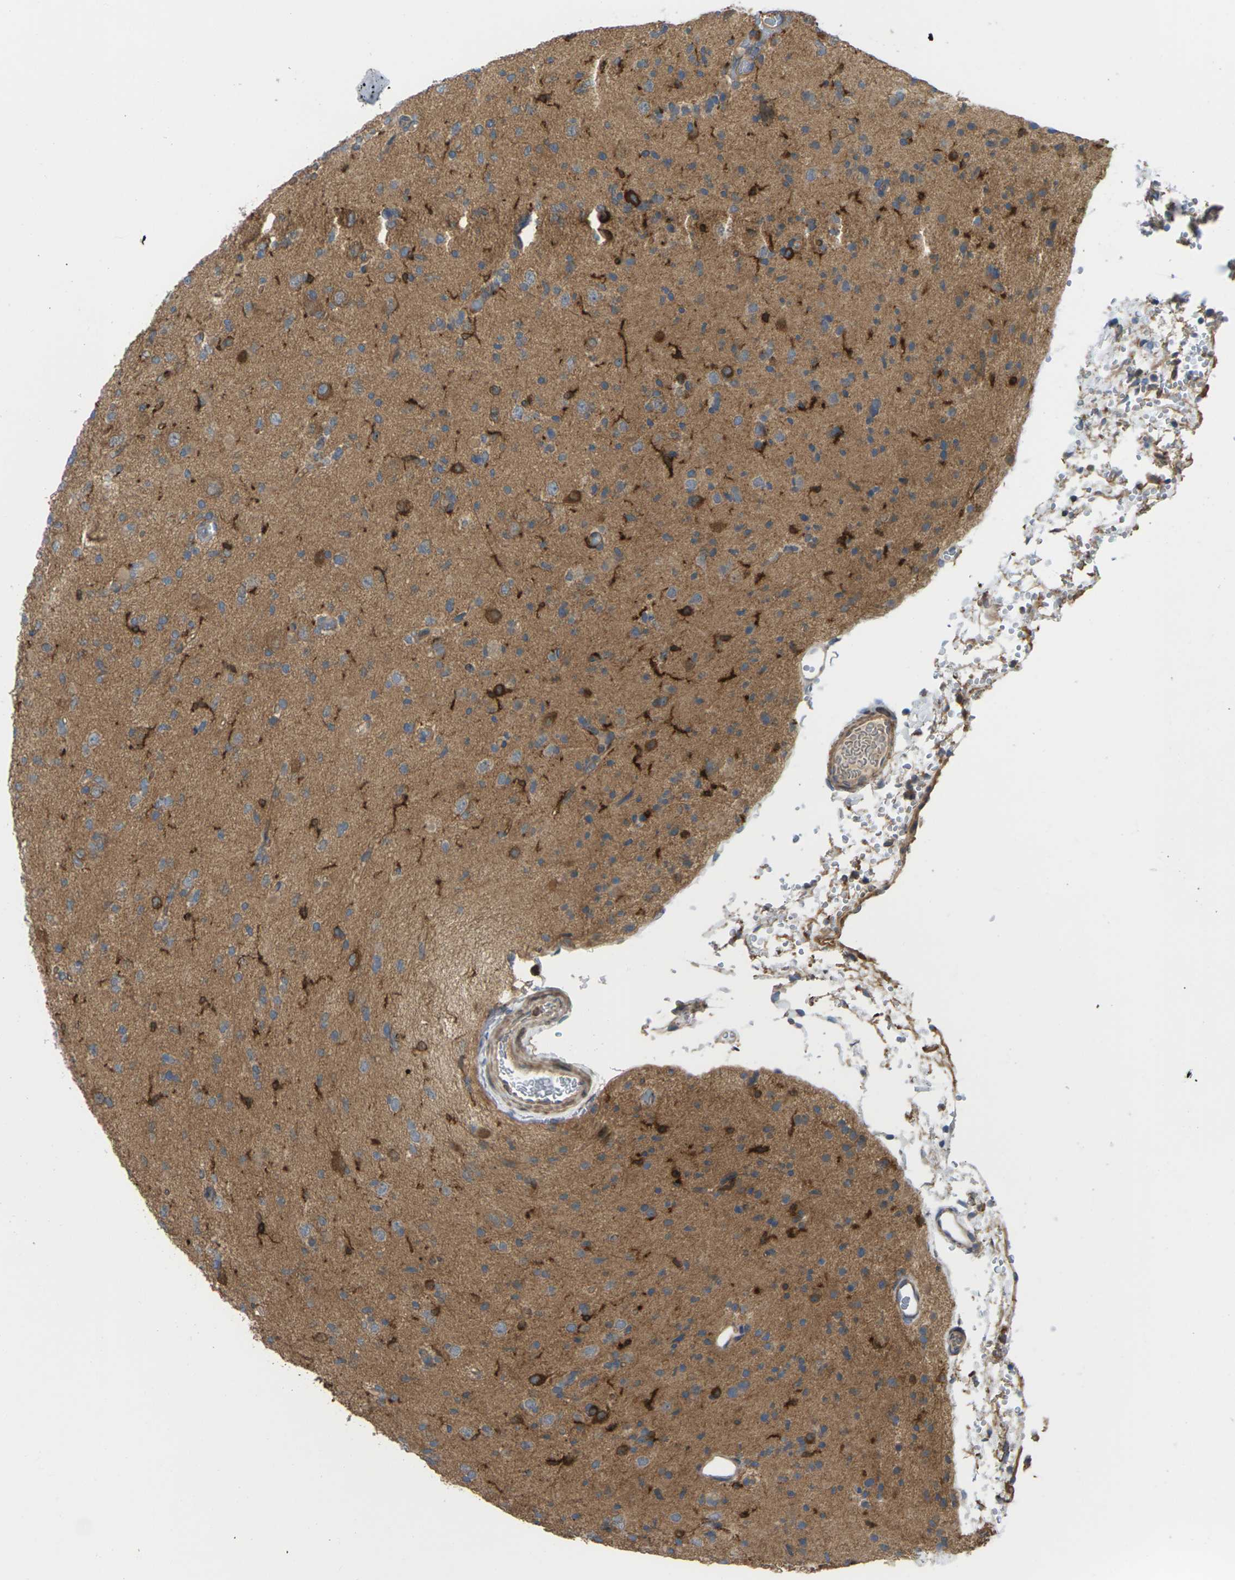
{"staining": {"intensity": "moderate", "quantity": "<25%", "location": "cytoplasmic/membranous"}, "tissue": "glioma", "cell_type": "Tumor cells", "image_type": "cancer", "snomed": [{"axis": "morphology", "description": "Glioma, malignant, Low grade"}, {"axis": "topography", "description": "Brain"}], "caption": "Glioma tissue shows moderate cytoplasmic/membranous positivity in approximately <25% of tumor cells, visualized by immunohistochemistry.", "gene": "TIAM1", "patient": {"sex": "female", "age": 22}}